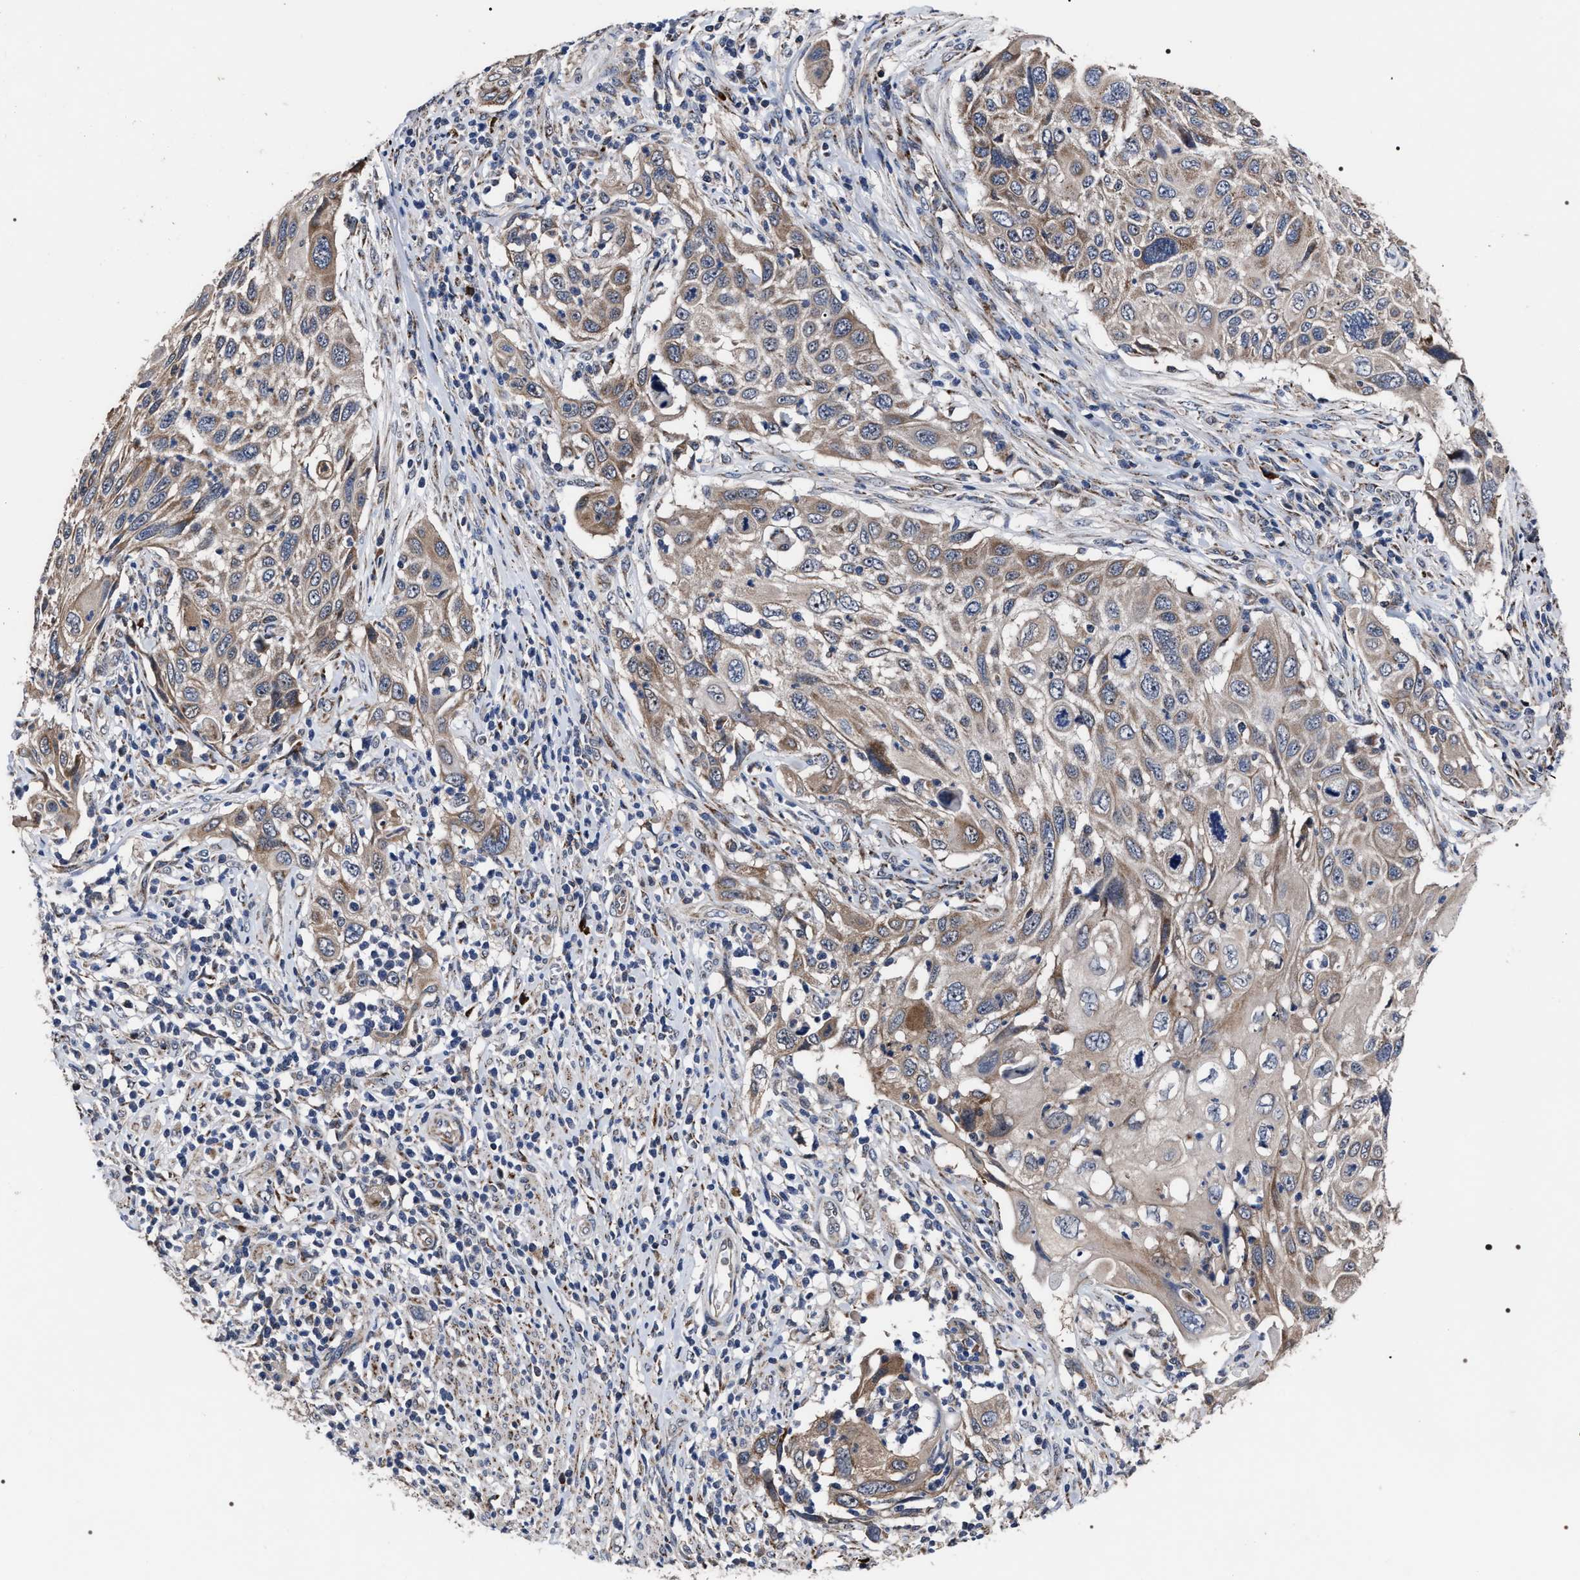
{"staining": {"intensity": "weak", "quantity": ">75%", "location": "cytoplasmic/membranous"}, "tissue": "cervical cancer", "cell_type": "Tumor cells", "image_type": "cancer", "snomed": [{"axis": "morphology", "description": "Squamous cell carcinoma, NOS"}, {"axis": "topography", "description": "Cervix"}], "caption": "This histopathology image demonstrates immunohistochemistry staining of human squamous cell carcinoma (cervical), with low weak cytoplasmic/membranous staining in about >75% of tumor cells.", "gene": "MACC1", "patient": {"sex": "female", "age": 70}}